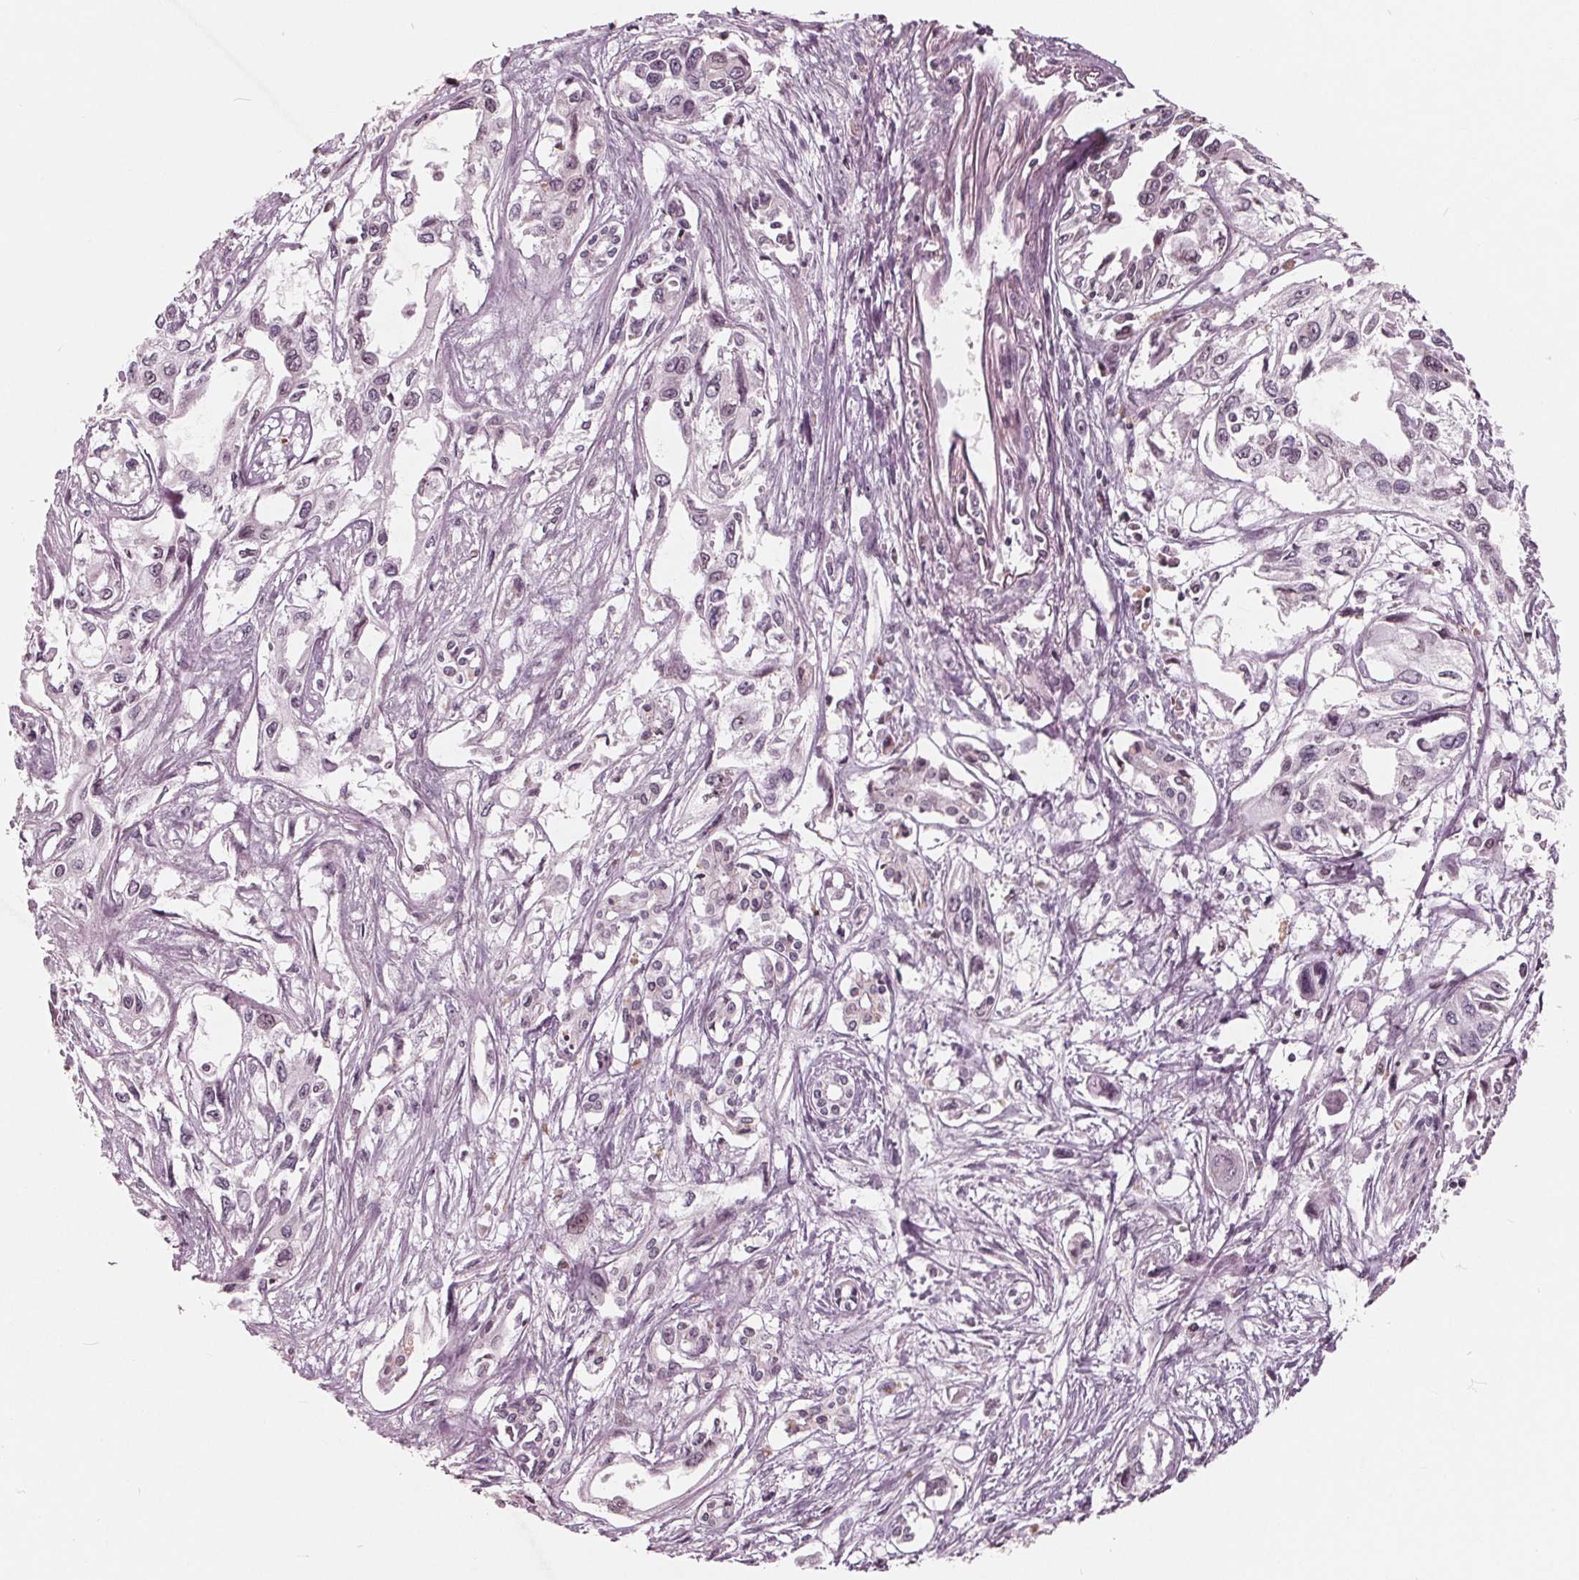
{"staining": {"intensity": "negative", "quantity": "none", "location": "none"}, "tissue": "pancreatic cancer", "cell_type": "Tumor cells", "image_type": "cancer", "snomed": [{"axis": "morphology", "description": "Adenocarcinoma, NOS"}, {"axis": "topography", "description": "Pancreas"}], "caption": "Immunohistochemical staining of human adenocarcinoma (pancreatic) demonstrates no significant expression in tumor cells. The staining is performed using DAB brown chromogen with nuclei counter-stained in using hematoxylin.", "gene": "NUP210", "patient": {"sex": "female", "age": 55}}